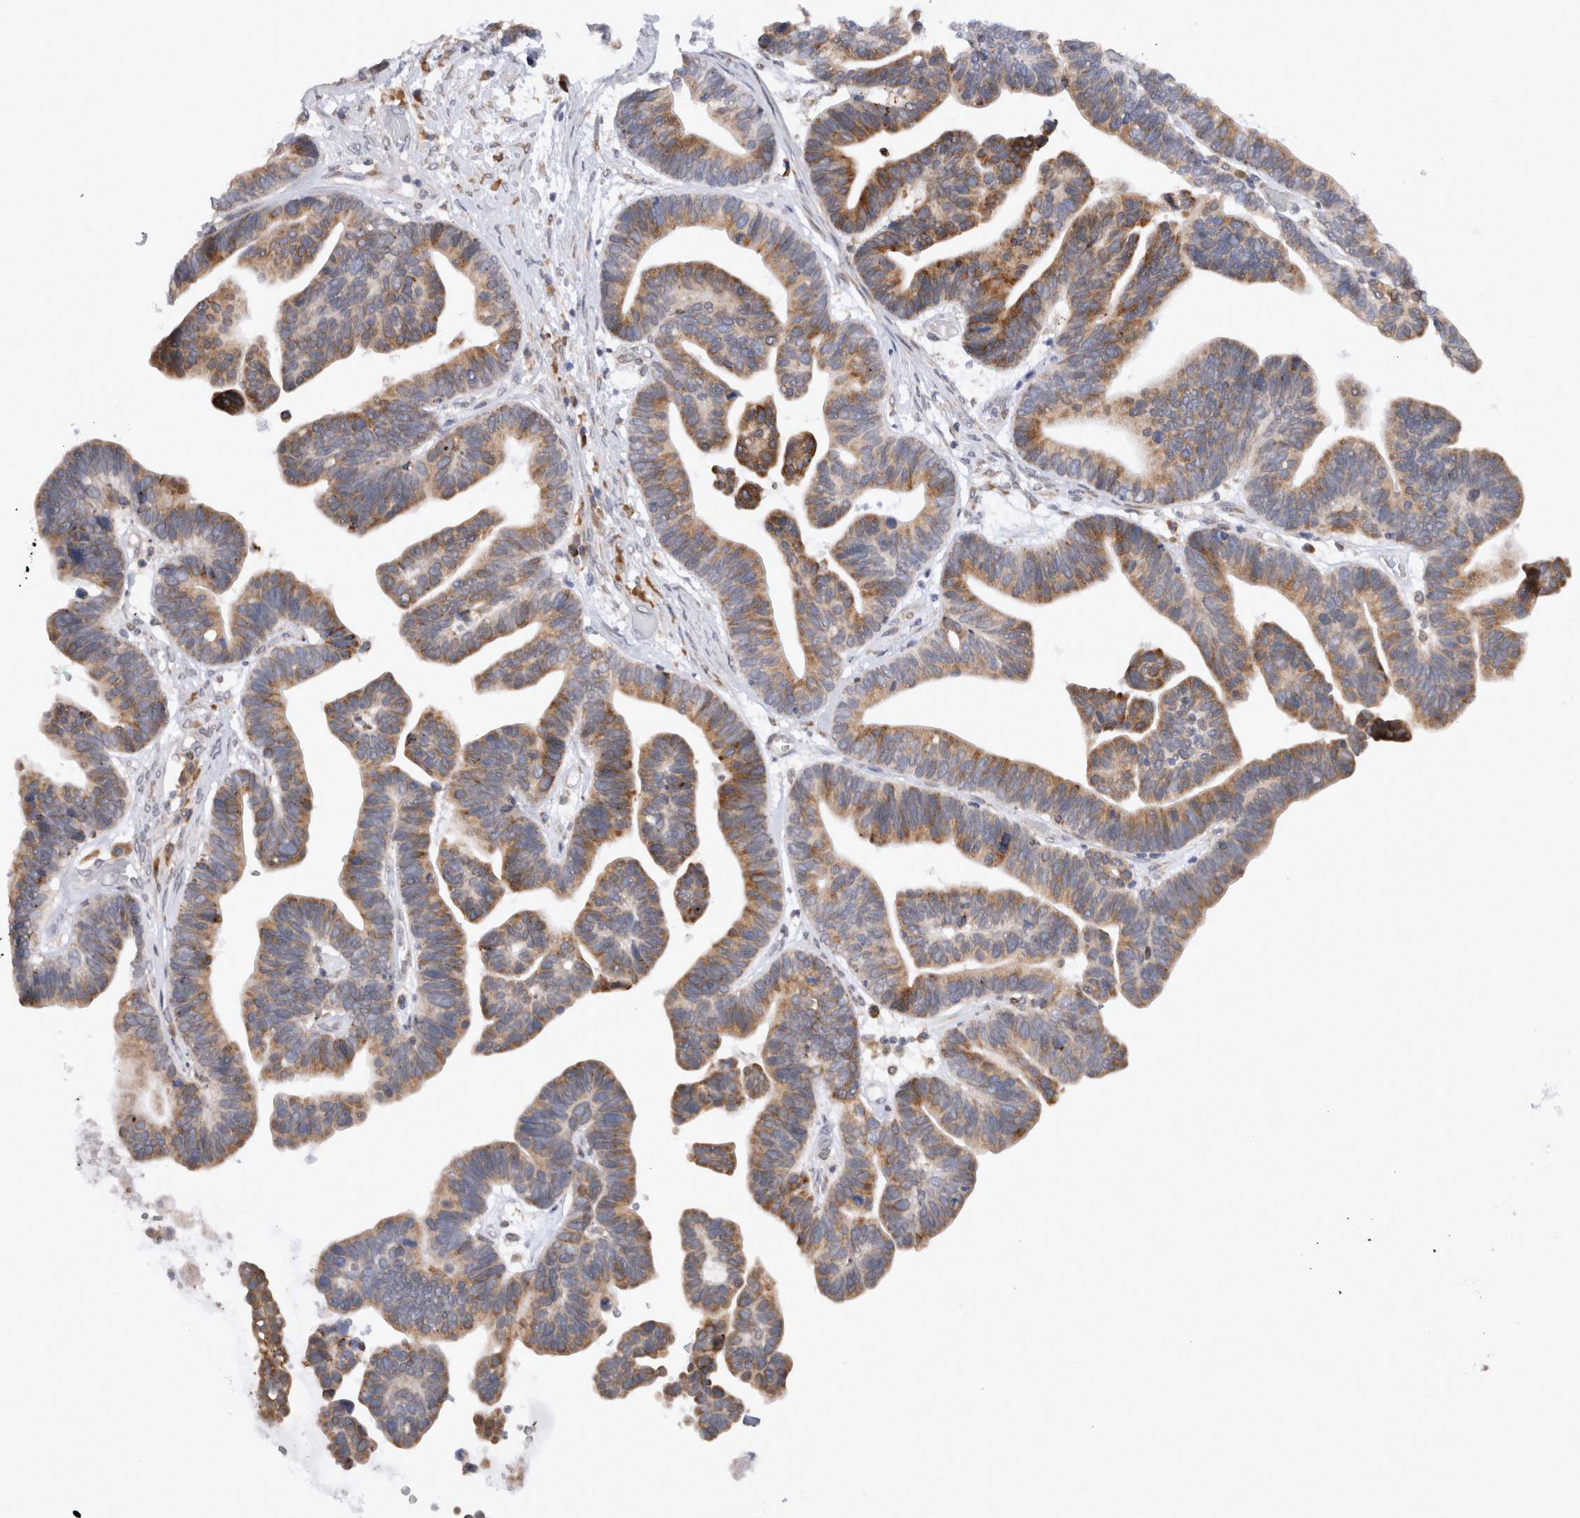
{"staining": {"intensity": "moderate", "quantity": ">75%", "location": "cytoplasmic/membranous"}, "tissue": "ovarian cancer", "cell_type": "Tumor cells", "image_type": "cancer", "snomed": [{"axis": "morphology", "description": "Cystadenocarcinoma, serous, NOS"}, {"axis": "topography", "description": "Ovary"}], "caption": "Immunohistochemical staining of ovarian cancer (serous cystadenocarcinoma) exhibits medium levels of moderate cytoplasmic/membranous protein positivity in approximately >75% of tumor cells.", "gene": "VCPIP1", "patient": {"sex": "female", "age": 56}}